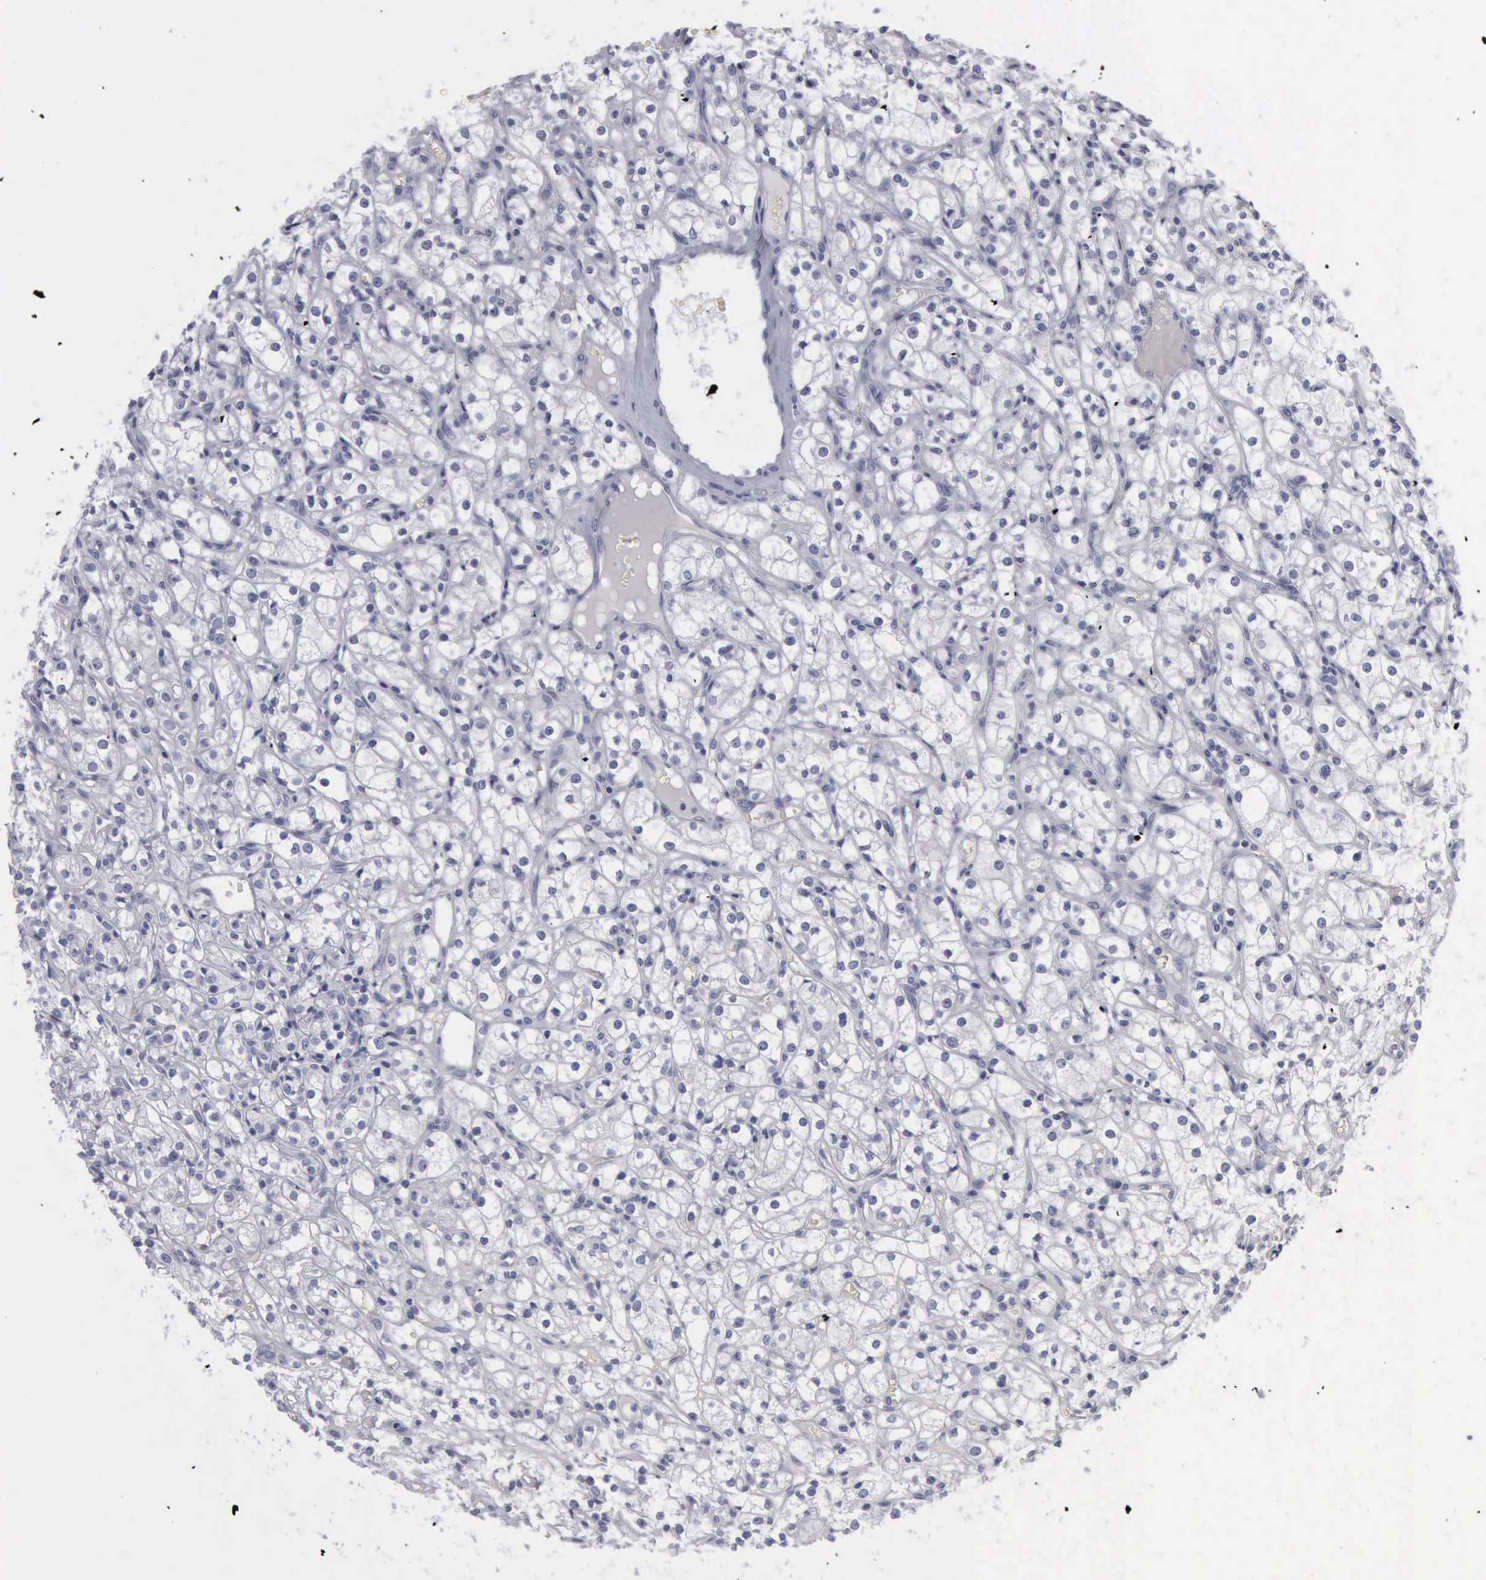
{"staining": {"intensity": "negative", "quantity": "none", "location": "none"}, "tissue": "renal cancer", "cell_type": "Tumor cells", "image_type": "cancer", "snomed": [{"axis": "morphology", "description": "Adenocarcinoma, NOS"}, {"axis": "topography", "description": "Kidney"}], "caption": "Renal adenocarcinoma was stained to show a protein in brown. There is no significant expression in tumor cells.", "gene": "KRT13", "patient": {"sex": "male", "age": 61}}